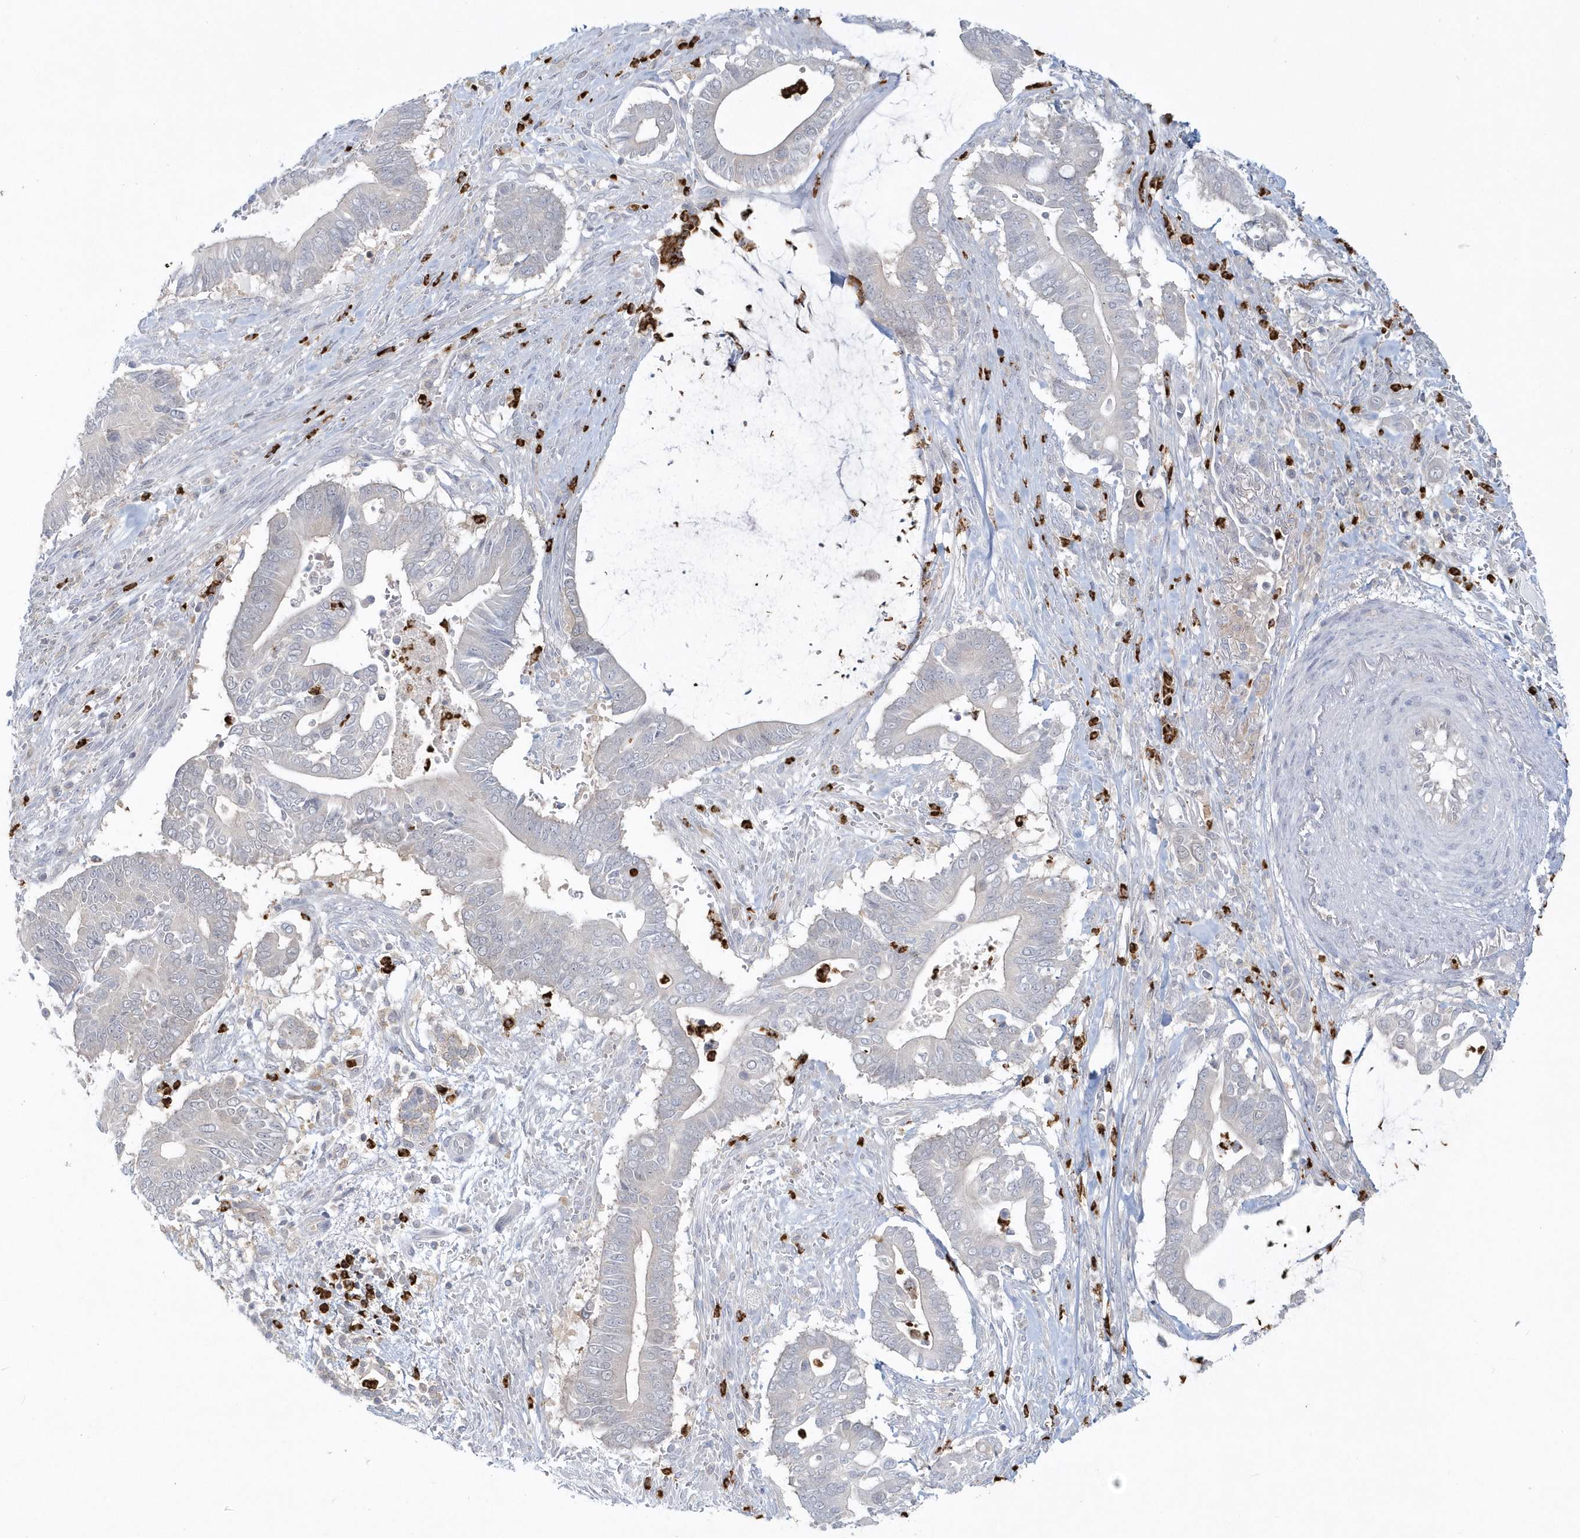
{"staining": {"intensity": "negative", "quantity": "none", "location": "none"}, "tissue": "pancreatic cancer", "cell_type": "Tumor cells", "image_type": "cancer", "snomed": [{"axis": "morphology", "description": "Adenocarcinoma, NOS"}, {"axis": "topography", "description": "Pancreas"}], "caption": "Immunohistochemical staining of pancreatic cancer reveals no significant expression in tumor cells.", "gene": "RNF7", "patient": {"sex": "male", "age": 68}}